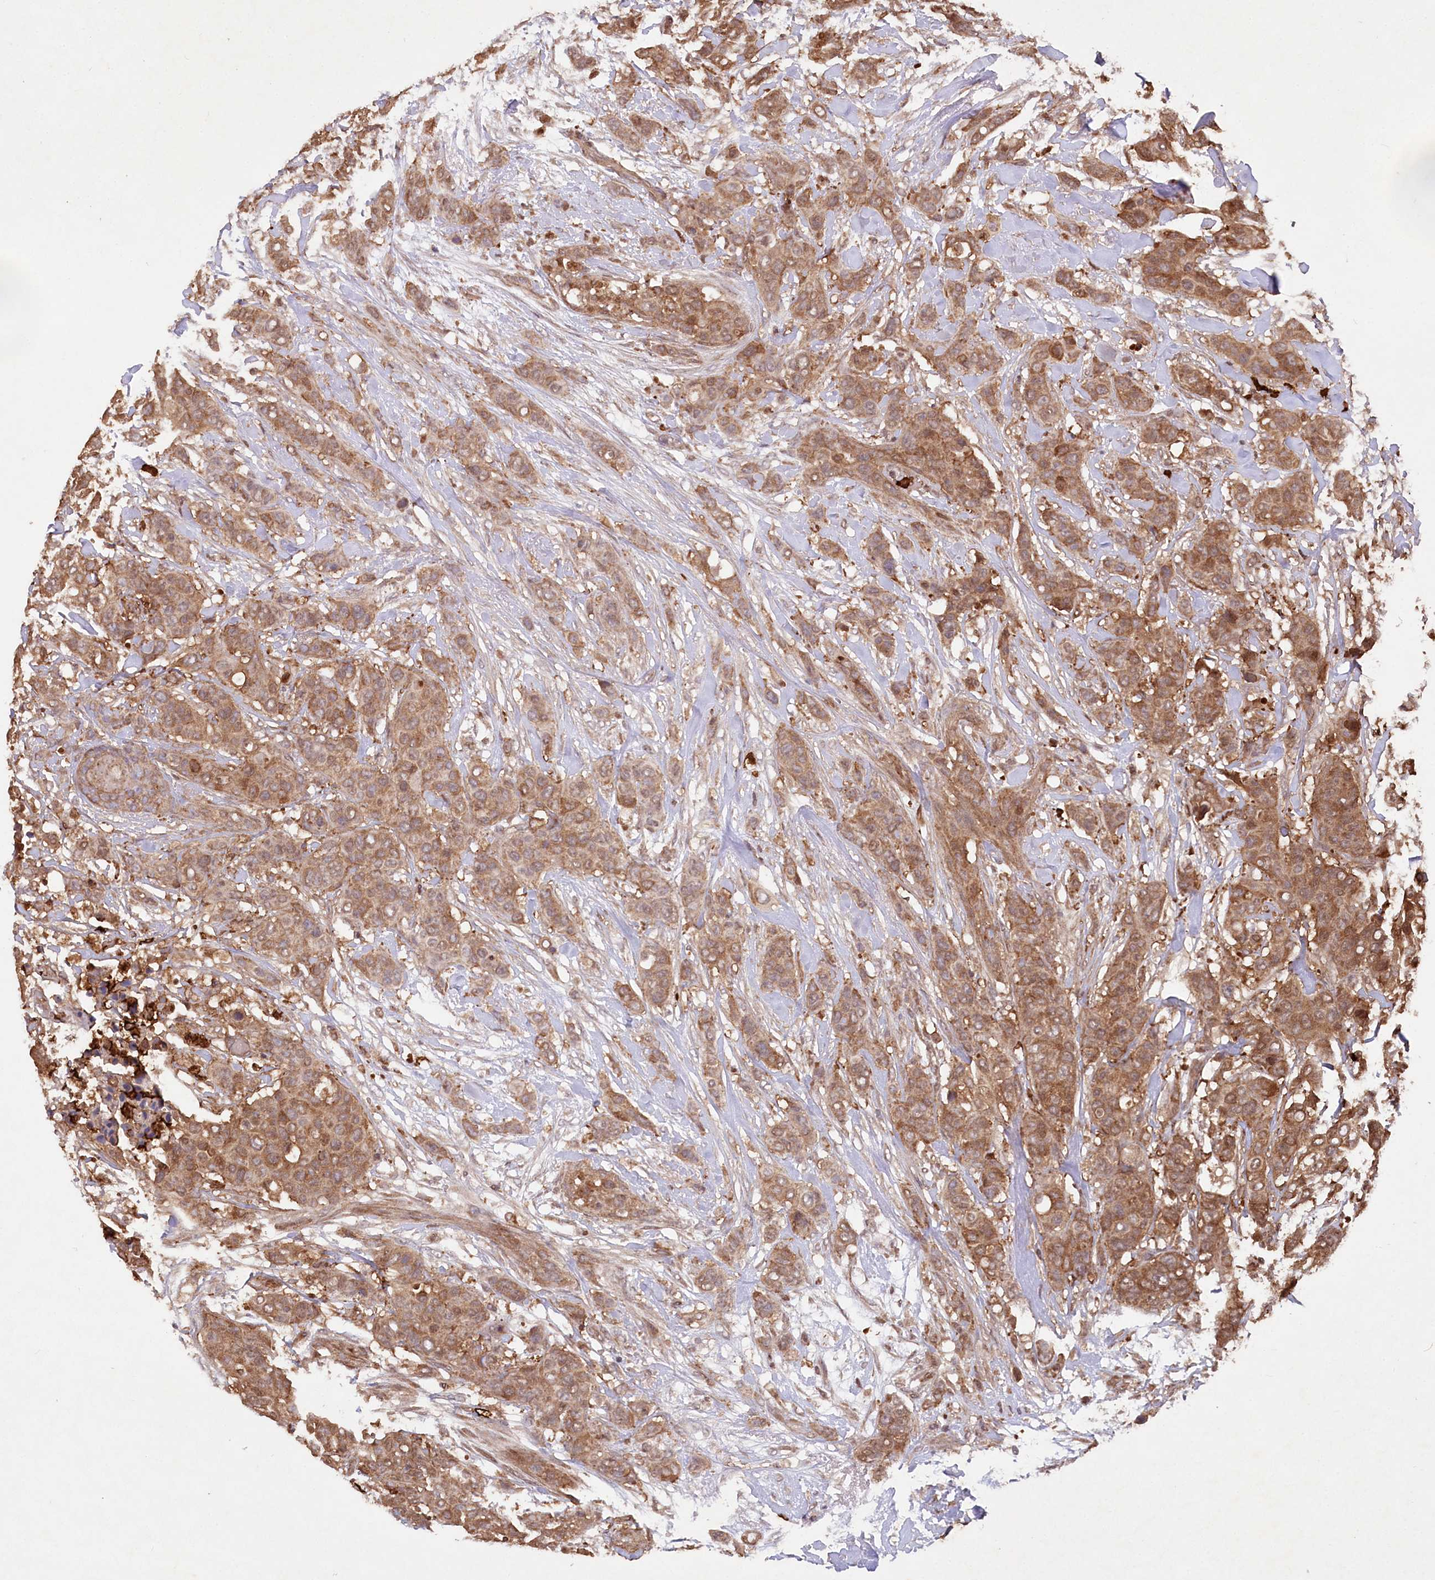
{"staining": {"intensity": "moderate", "quantity": ">75%", "location": "cytoplasmic/membranous,nuclear"}, "tissue": "breast cancer", "cell_type": "Tumor cells", "image_type": "cancer", "snomed": [{"axis": "morphology", "description": "Lobular carcinoma"}, {"axis": "topography", "description": "Breast"}], "caption": "A brown stain labels moderate cytoplasmic/membranous and nuclear positivity of a protein in lobular carcinoma (breast) tumor cells.", "gene": "LSG1", "patient": {"sex": "female", "age": 51}}